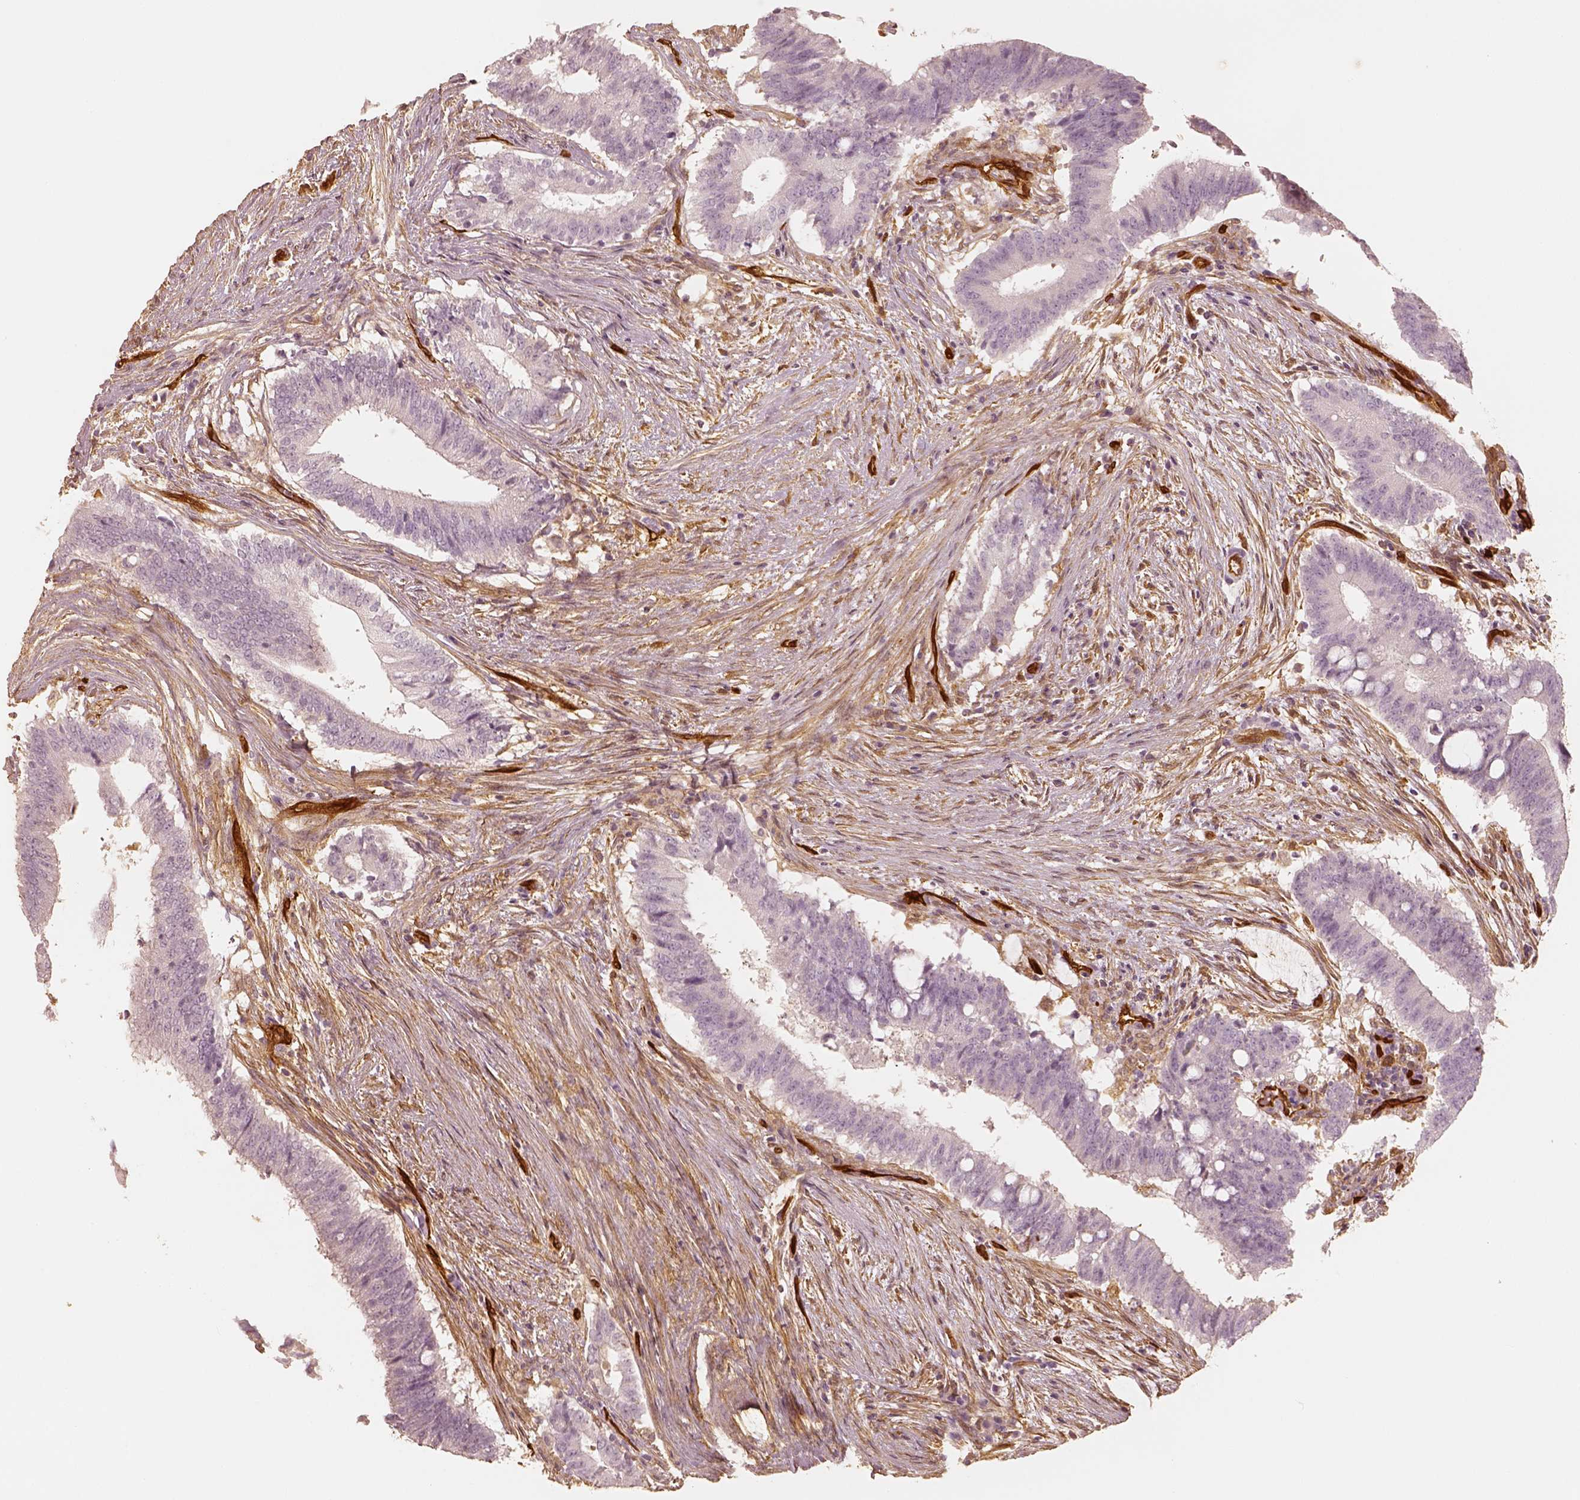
{"staining": {"intensity": "negative", "quantity": "none", "location": "none"}, "tissue": "colorectal cancer", "cell_type": "Tumor cells", "image_type": "cancer", "snomed": [{"axis": "morphology", "description": "Adenocarcinoma, NOS"}, {"axis": "topography", "description": "Colon"}], "caption": "Colorectal cancer was stained to show a protein in brown. There is no significant positivity in tumor cells.", "gene": "FSCN1", "patient": {"sex": "female", "age": 43}}